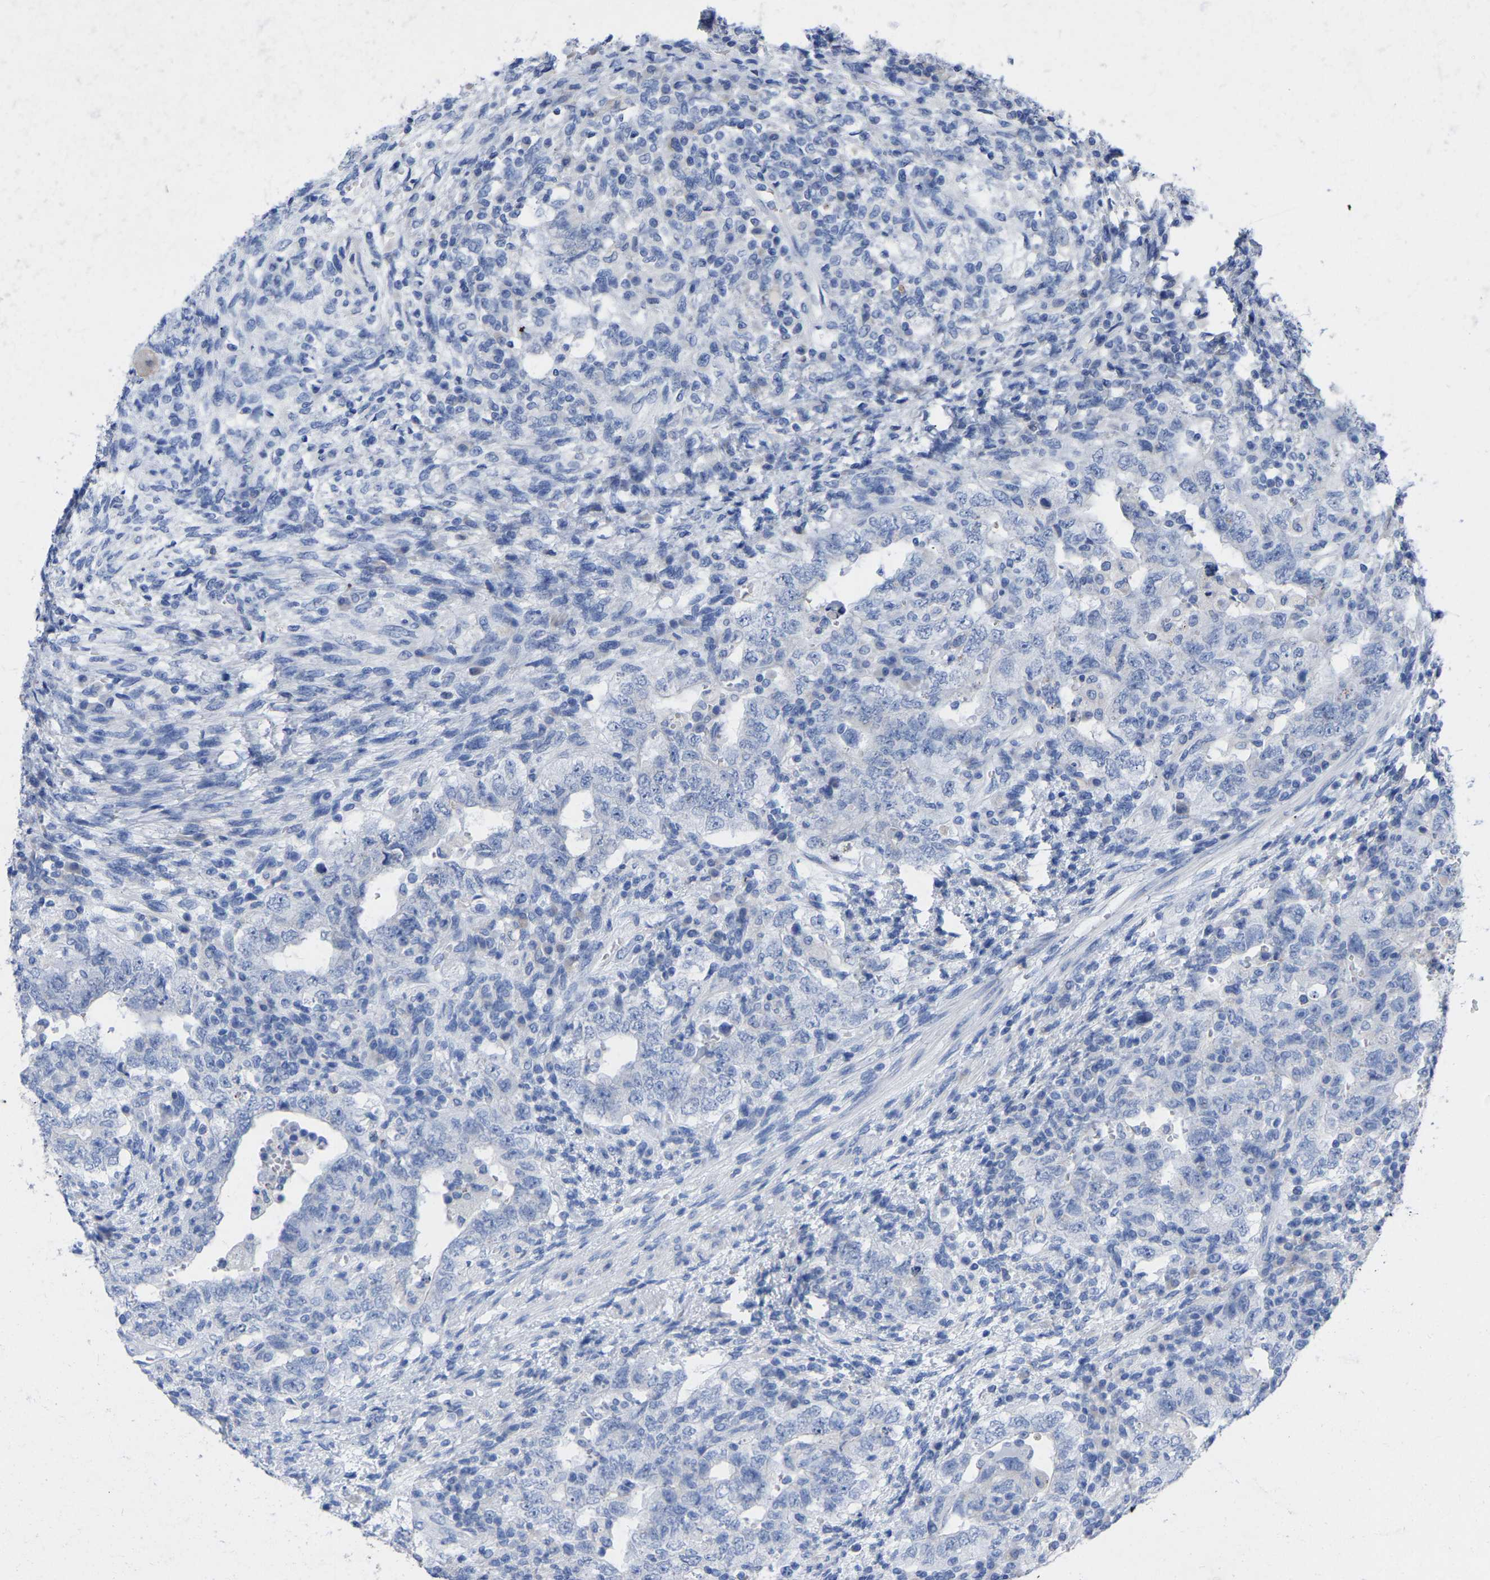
{"staining": {"intensity": "negative", "quantity": "none", "location": "none"}, "tissue": "testis cancer", "cell_type": "Tumor cells", "image_type": "cancer", "snomed": [{"axis": "morphology", "description": "Carcinoma, Embryonal, NOS"}, {"axis": "topography", "description": "Testis"}], "caption": "DAB immunohistochemical staining of testis cancer (embryonal carcinoma) shows no significant expression in tumor cells.", "gene": "STRIP2", "patient": {"sex": "male", "age": 26}}